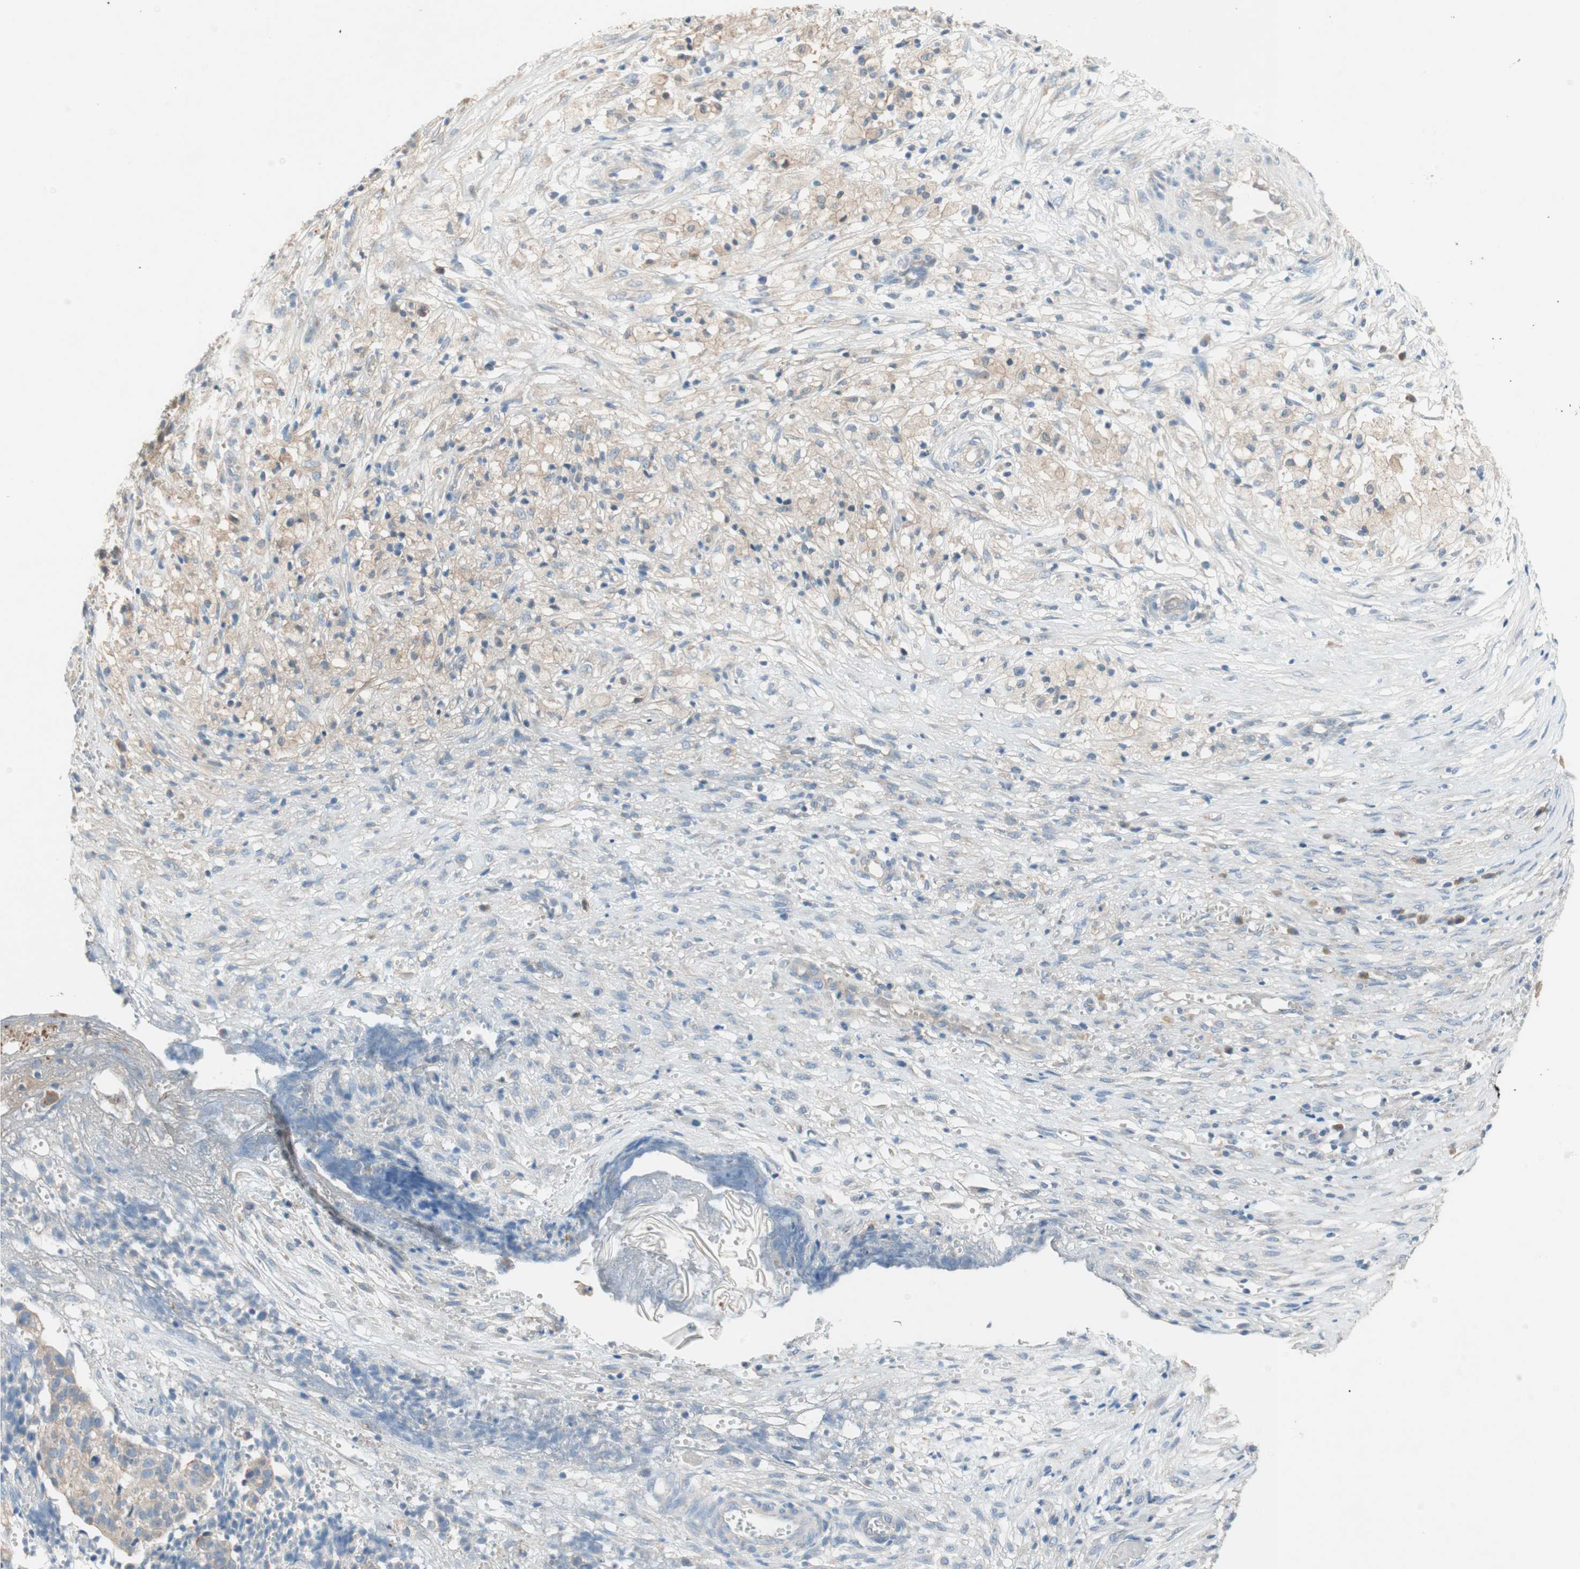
{"staining": {"intensity": "weak", "quantity": "<25%", "location": "cytoplasmic/membranous"}, "tissue": "ovarian cancer", "cell_type": "Tumor cells", "image_type": "cancer", "snomed": [{"axis": "morphology", "description": "Carcinoma, endometroid"}, {"axis": "topography", "description": "Ovary"}], "caption": "Ovarian endometroid carcinoma stained for a protein using IHC displays no staining tumor cells.", "gene": "GLUL", "patient": {"sex": "female", "age": 42}}